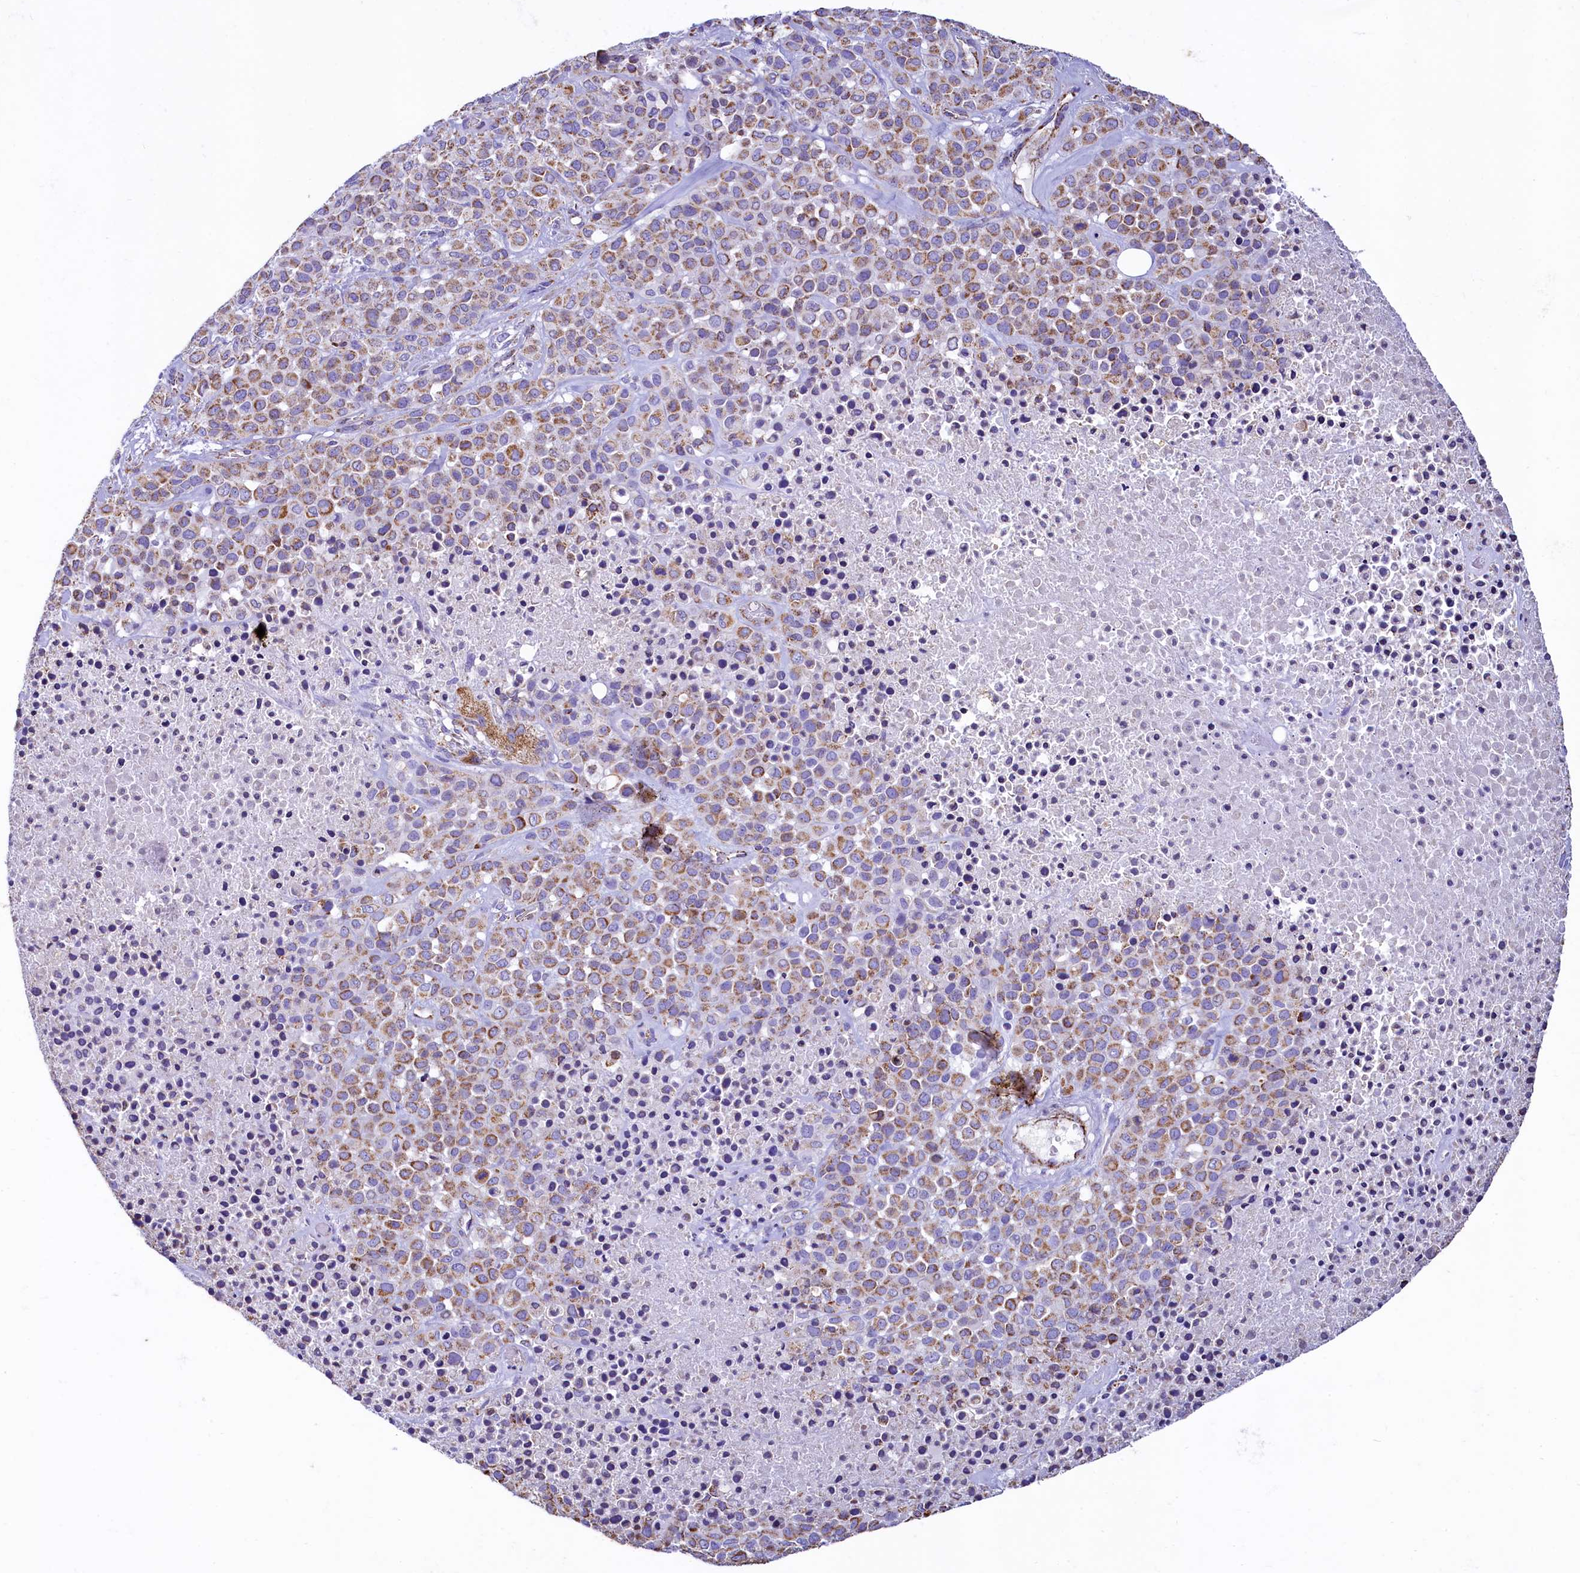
{"staining": {"intensity": "moderate", "quantity": ">75%", "location": "cytoplasmic/membranous"}, "tissue": "melanoma", "cell_type": "Tumor cells", "image_type": "cancer", "snomed": [{"axis": "morphology", "description": "Malignant melanoma, Metastatic site"}, {"axis": "topography", "description": "Skin"}], "caption": "A high-resolution image shows immunohistochemistry staining of melanoma, which displays moderate cytoplasmic/membranous expression in approximately >75% of tumor cells.", "gene": "IDH3A", "patient": {"sex": "female", "age": 81}}